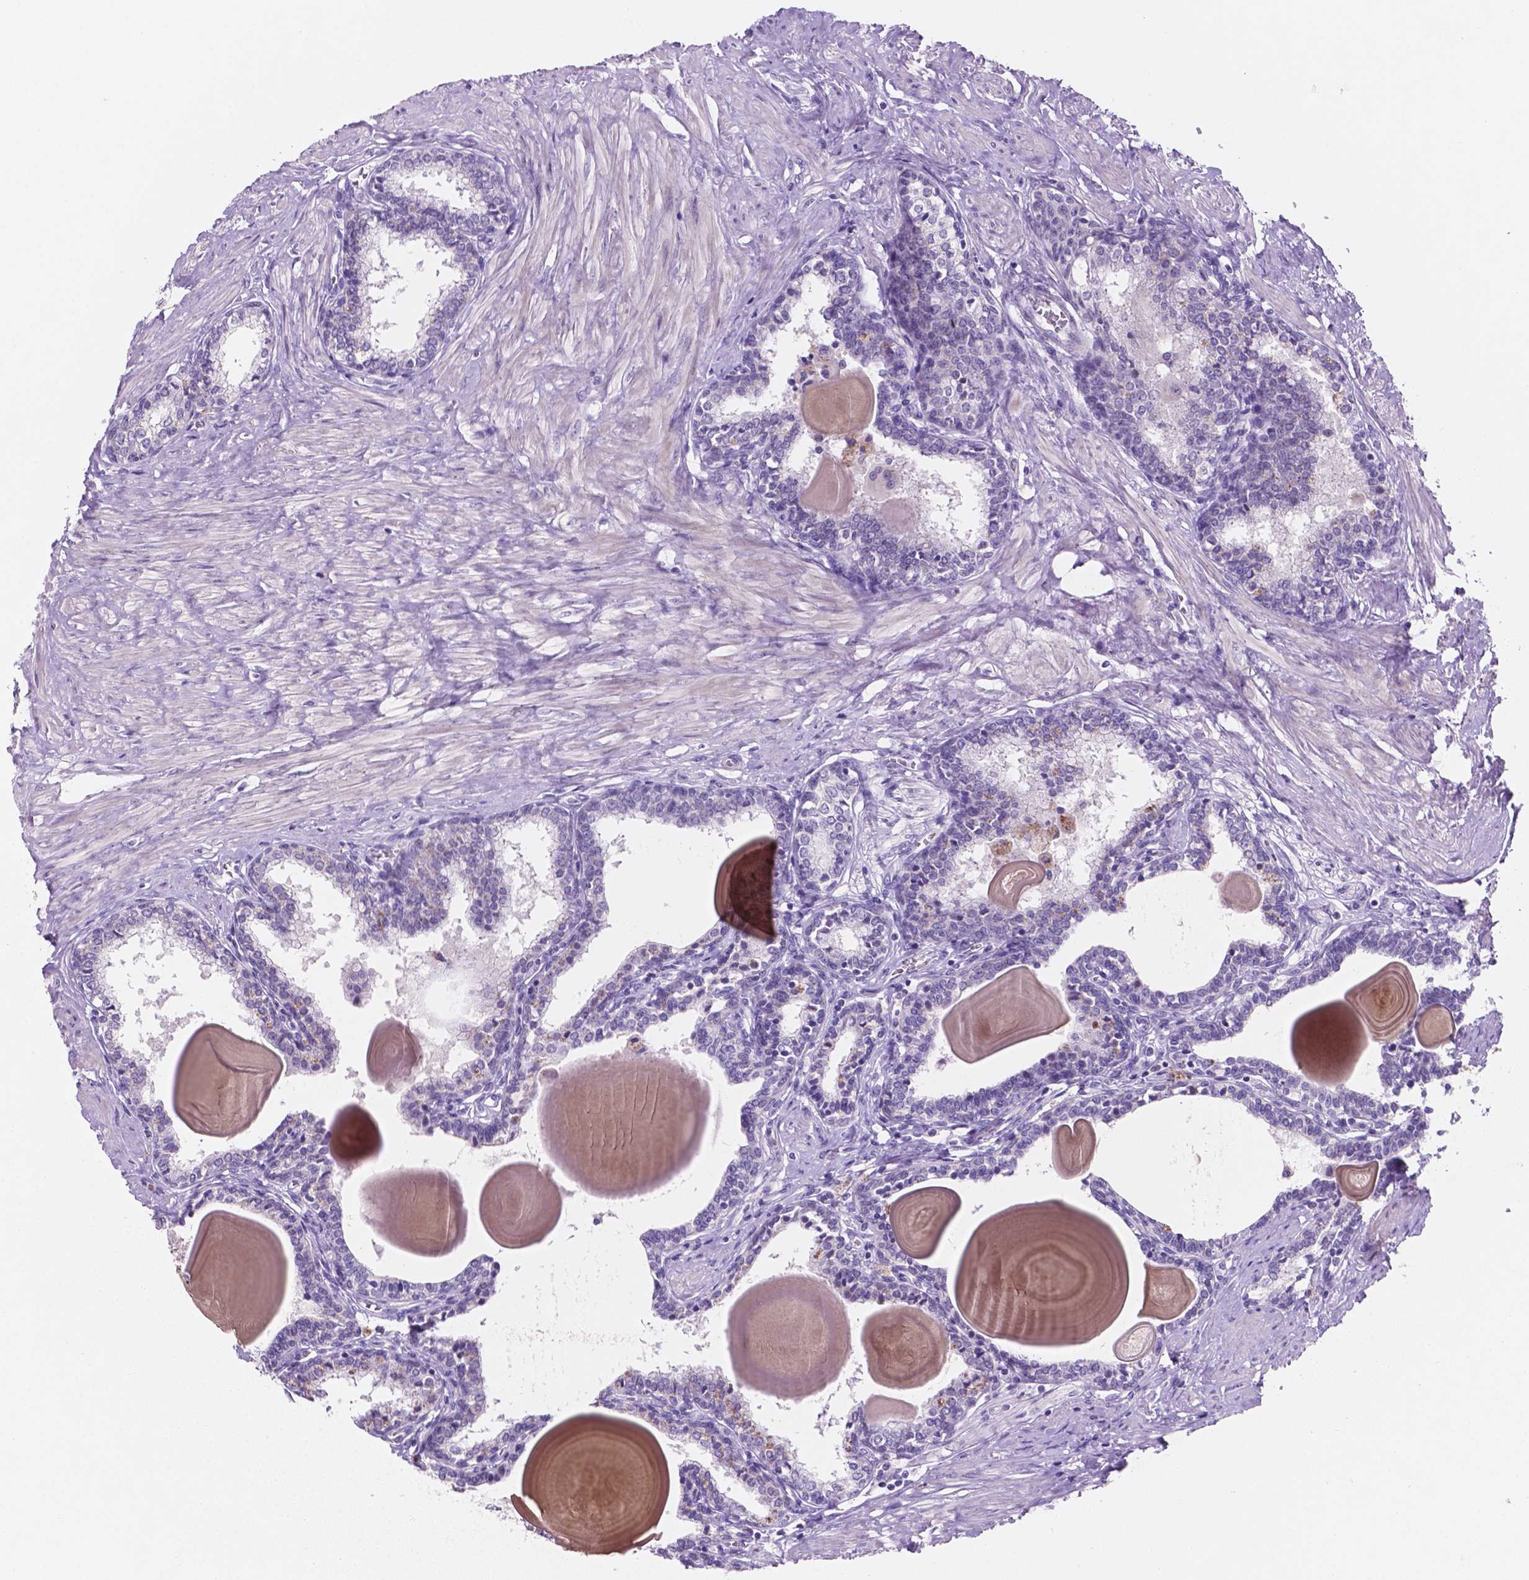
{"staining": {"intensity": "negative", "quantity": "none", "location": "none"}, "tissue": "prostate", "cell_type": "Glandular cells", "image_type": "normal", "snomed": [{"axis": "morphology", "description": "Normal tissue, NOS"}, {"axis": "topography", "description": "Prostate"}], "caption": "Protein analysis of unremarkable prostate displays no significant staining in glandular cells.", "gene": "EBLN2", "patient": {"sex": "male", "age": 55}}